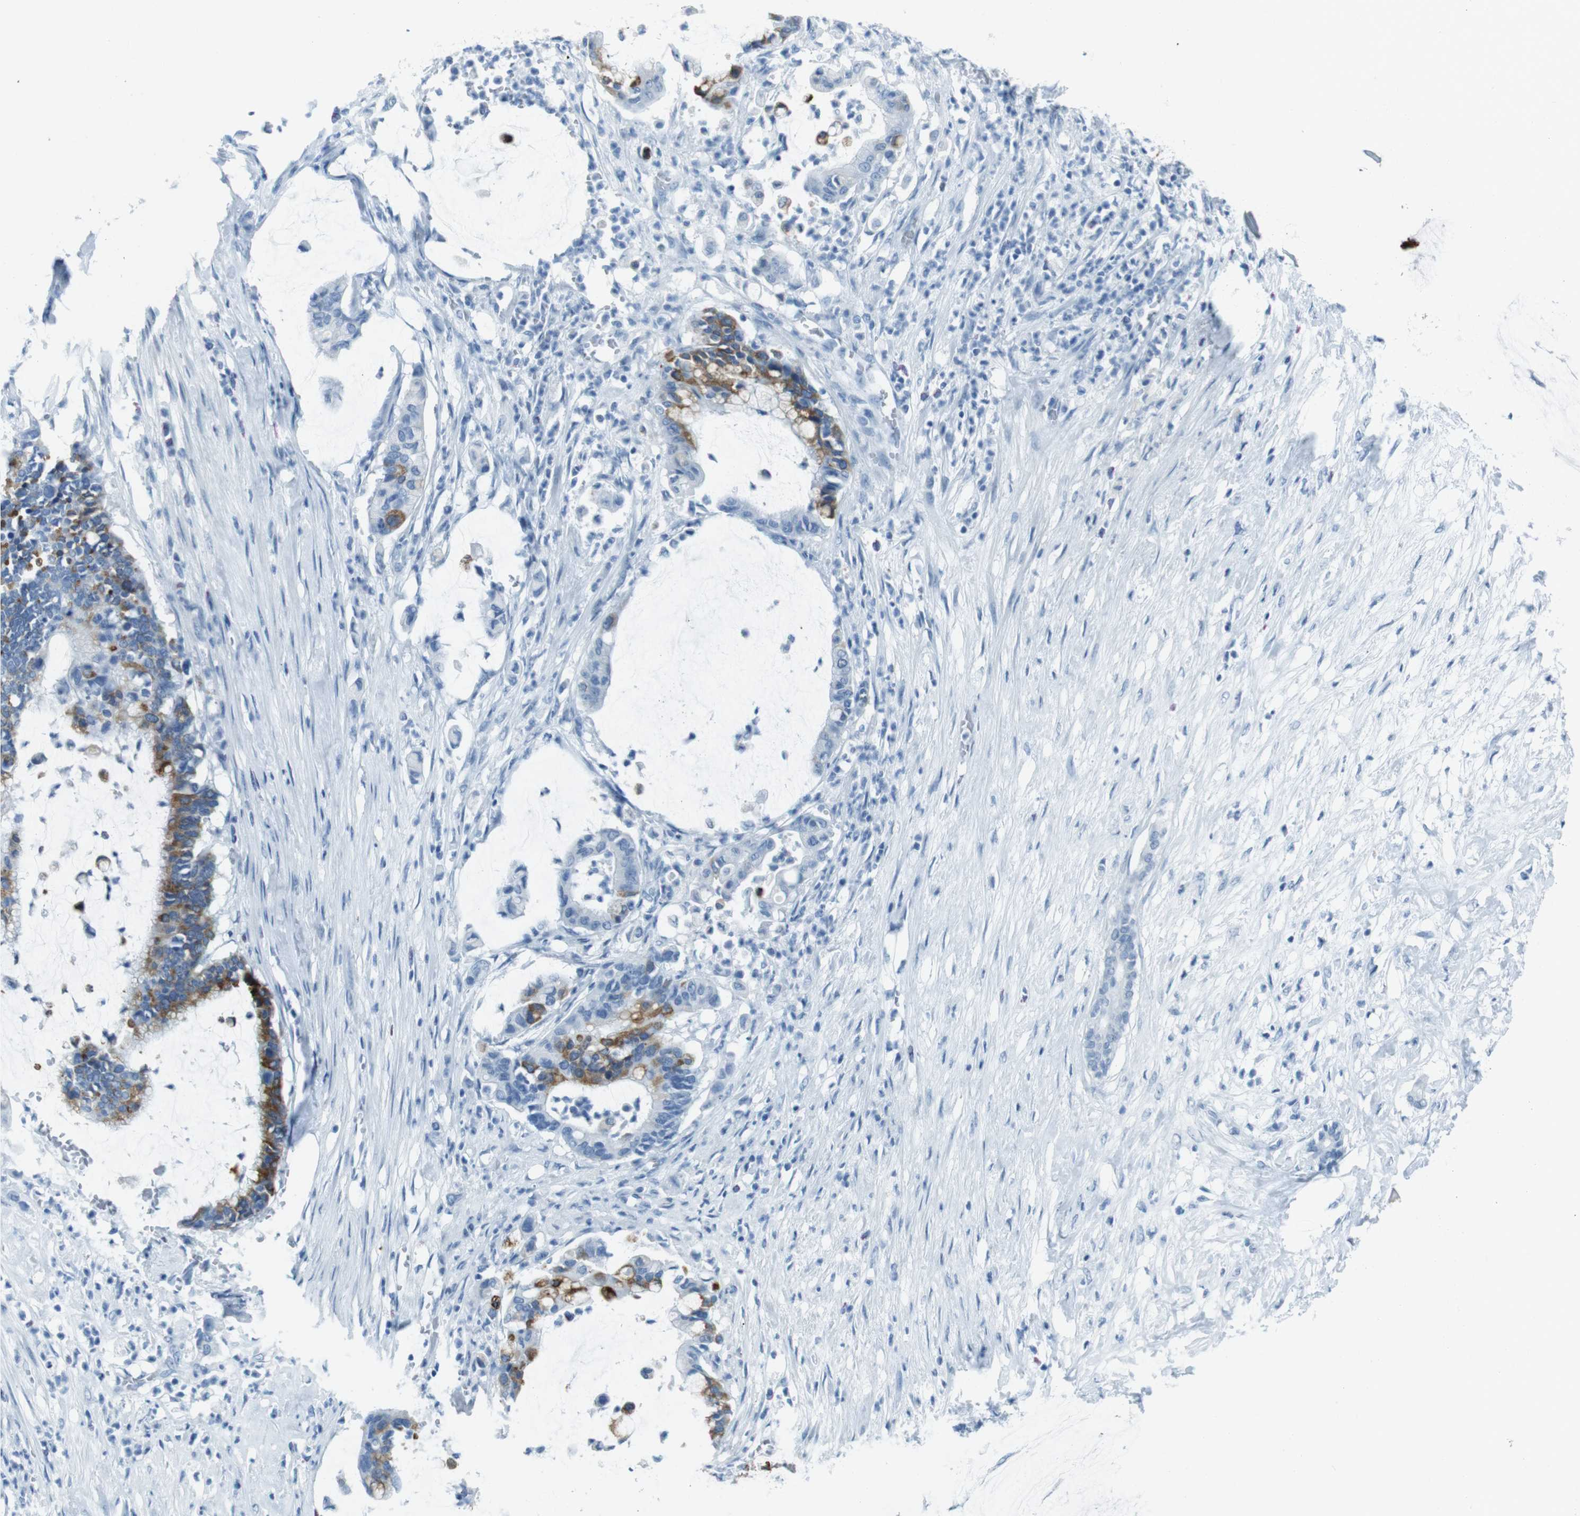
{"staining": {"intensity": "strong", "quantity": "<25%", "location": "cytoplasmic/membranous"}, "tissue": "pancreatic cancer", "cell_type": "Tumor cells", "image_type": "cancer", "snomed": [{"axis": "morphology", "description": "Adenocarcinoma, NOS"}, {"axis": "topography", "description": "Pancreas"}], "caption": "Brown immunohistochemical staining in adenocarcinoma (pancreatic) exhibits strong cytoplasmic/membranous positivity in about <25% of tumor cells.", "gene": "TMEM207", "patient": {"sex": "male", "age": 41}}